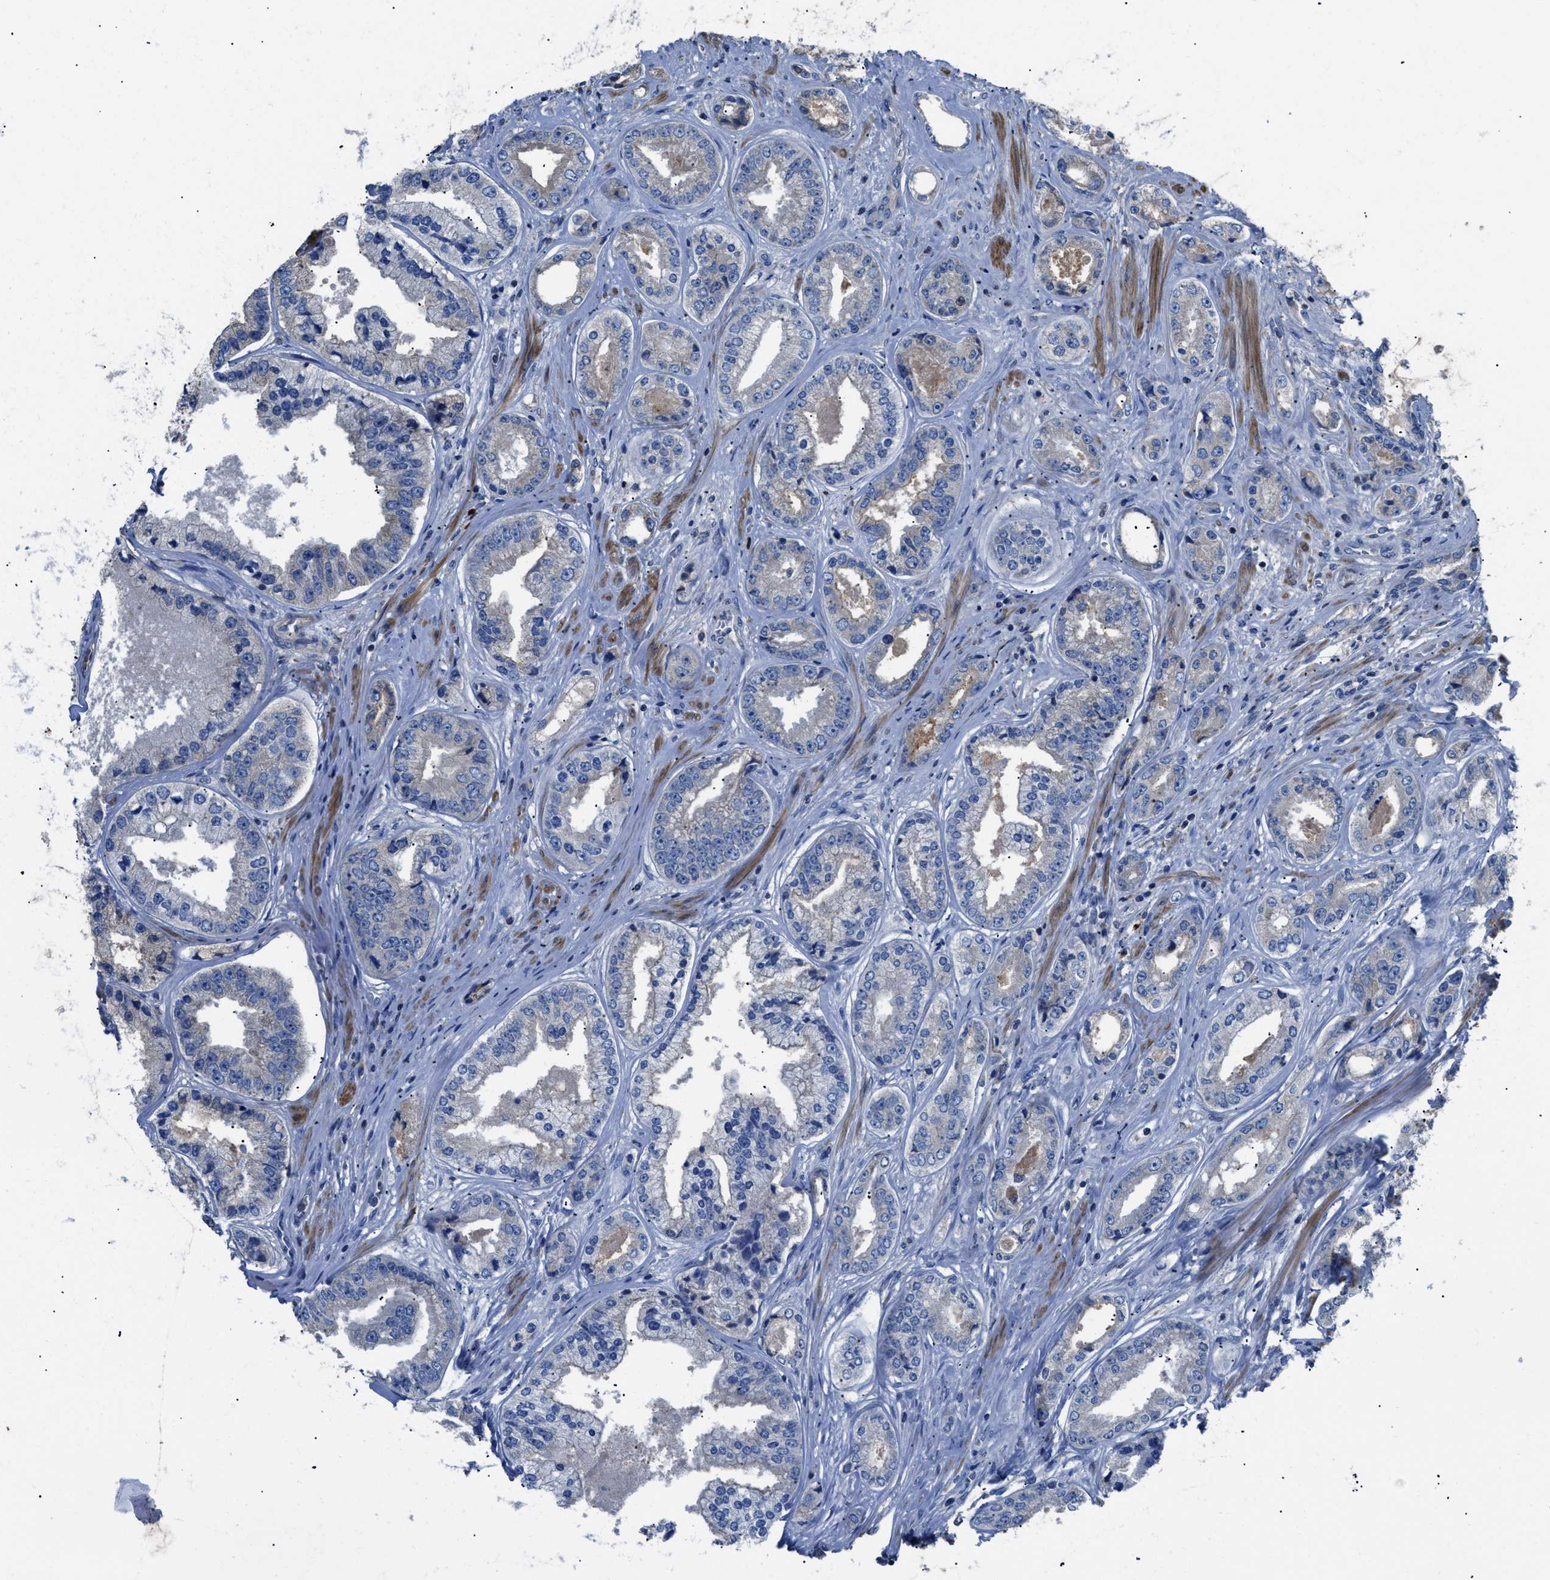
{"staining": {"intensity": "negative", "quantity": "none", "location": "none"}, "tissue": "prostate cancer", "cell_type": "Tumor cells", "image_type": "cancer", "snomed": [{"axis": "morphology", "description": "Adenocarcinoma, High grade"}, {"axis": "topography", "description": "Prostate"}], "caption": "Image shows no significant protein expression in tumor cells of prostate cancer. (DAB IHC visualized using brightfield microscopy, high magnification).", "gene": "SGCZ", "patient": {"sex": "male", "age": 61}}